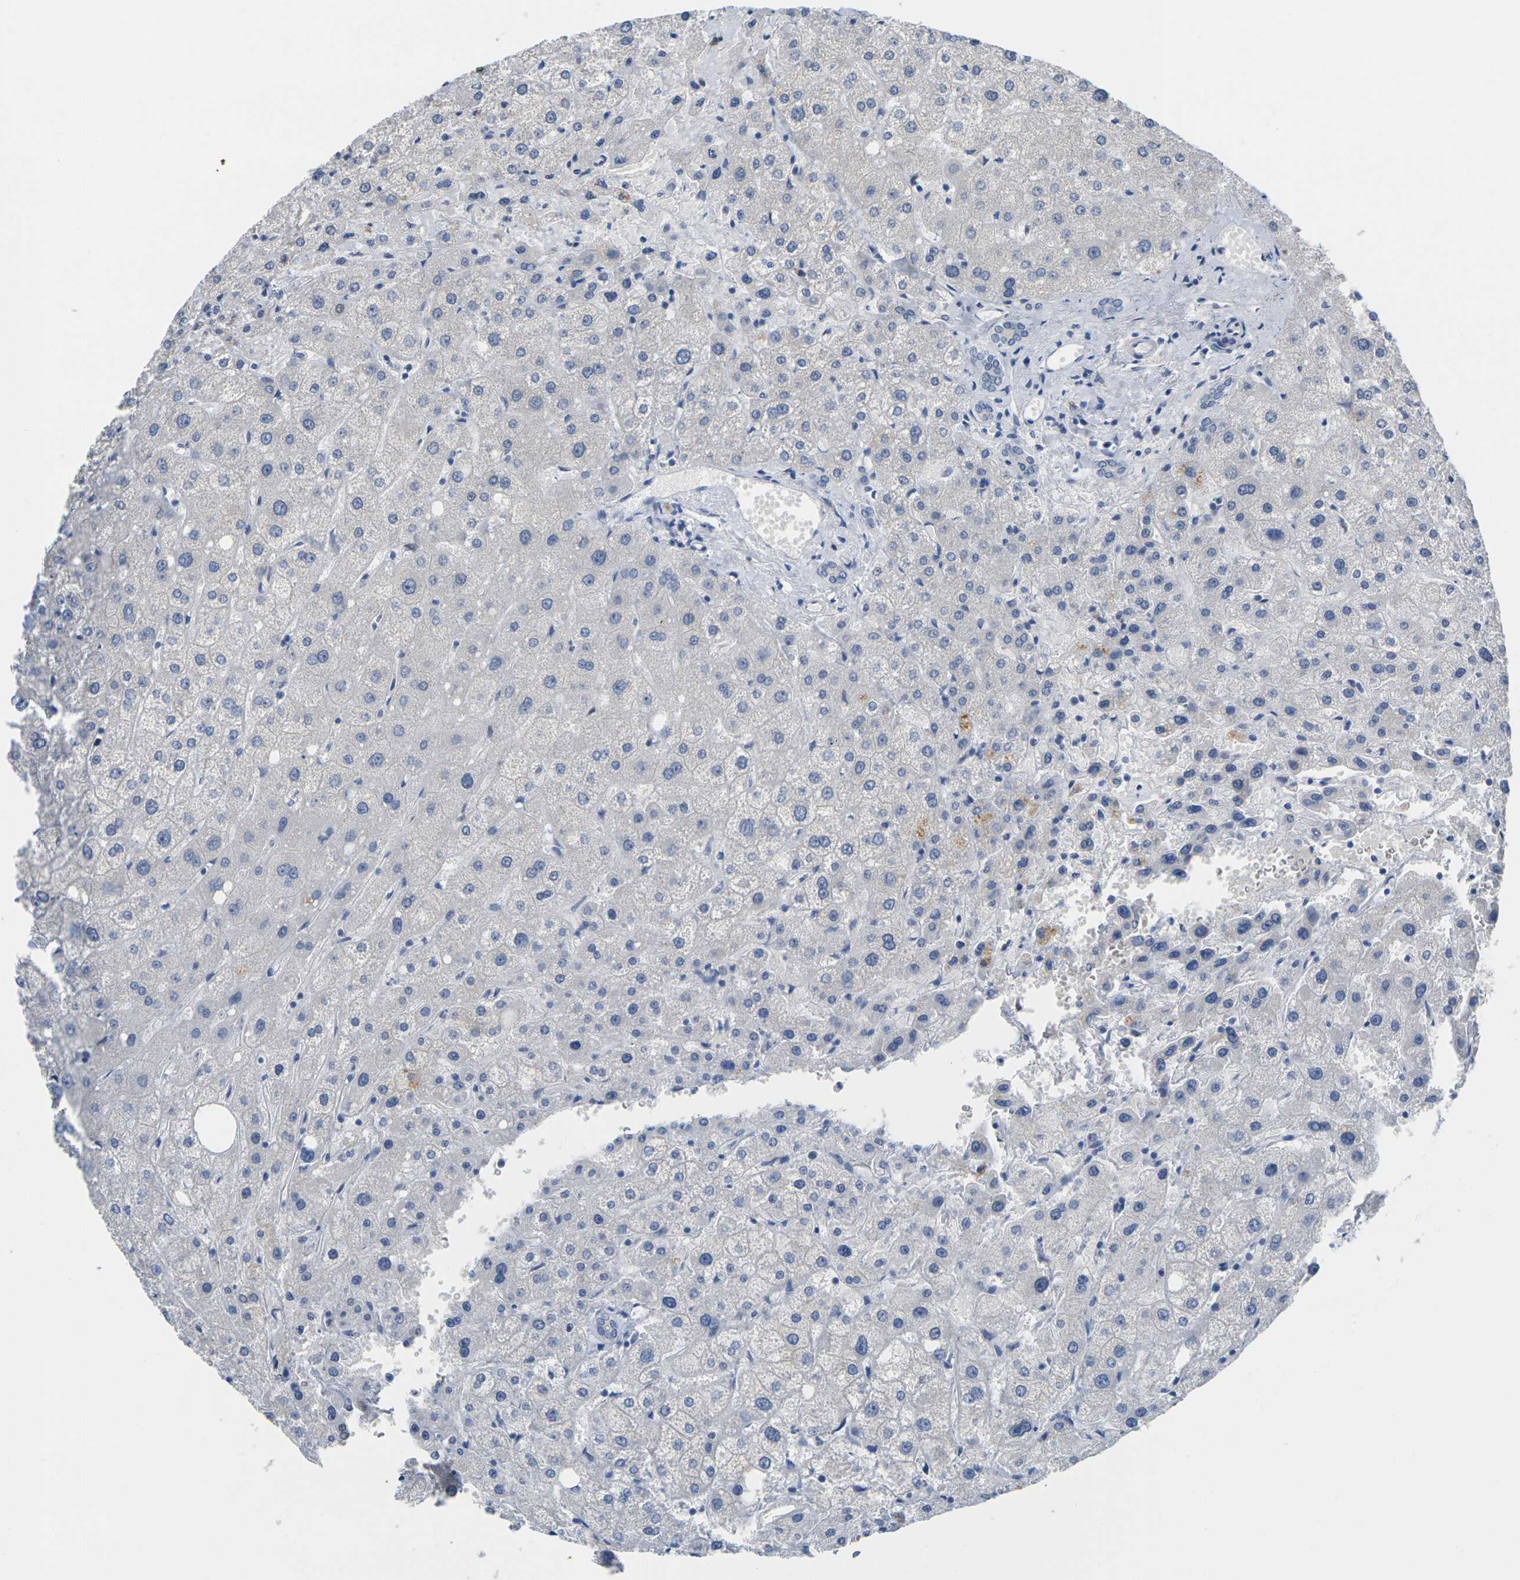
{"staining": {"intensity": "negative", "quantity": "none", "location": "none"}, "tissue": "liver", "cell_type": "Cholangiocytes", "image_type": "normal", "snomed": [{"axis": "morphology", "description": "Normal tissue, NOS"}, {"axis": "topography", "description": "Liver"}], "caption": "Immunohistochemical staining of unremarkable liver exhibits no significant staining in cholangiocytes.", "gene": "CDK2", "patient": {"sex": "male", "age": 73}}